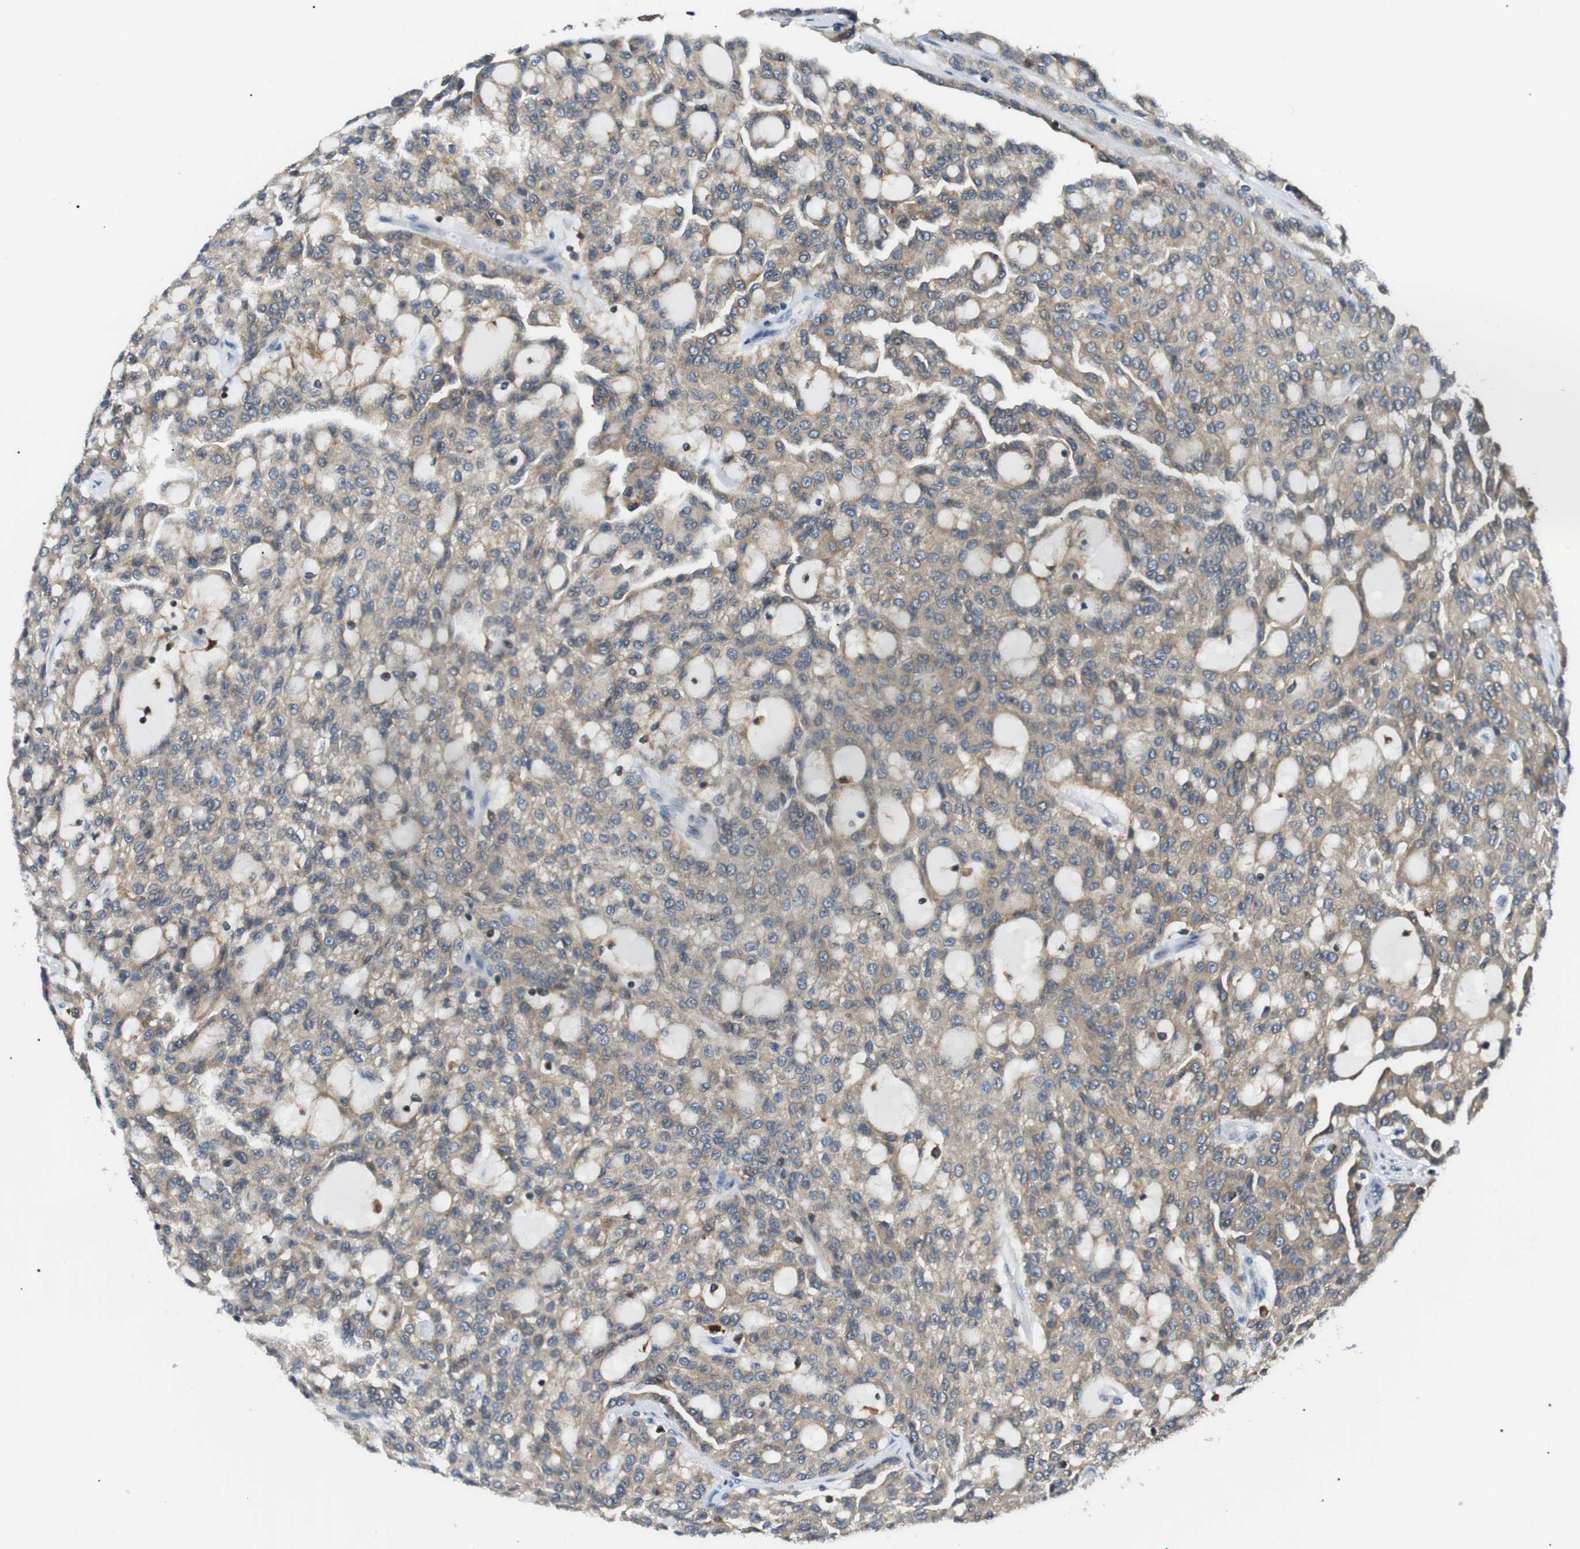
{"staining": {"intensity": "weak", "quantity": ">75%", "location": "cytoplasmic/membranous"}, "tissue": "renal cancer", "cell_type": "Tumor cells", "image_type": "cancer", "snomed": [{"axis": "morphology", "description": "Adenocarcinoma, NOS"}, {"axis": "topography", "description": "Kidney"}], "caption": "Brown immunohistochemical staining in renal cancer reveals weak cytoplasmic/membranous staining in about >75% of tumor cells. The staining was performed using DAB, with brown indicating positive protein expression. Nuclei are stained blue with hematoxylin.", "gene": "RAB9A", "patient": {"sex": "male", "age": 63}}